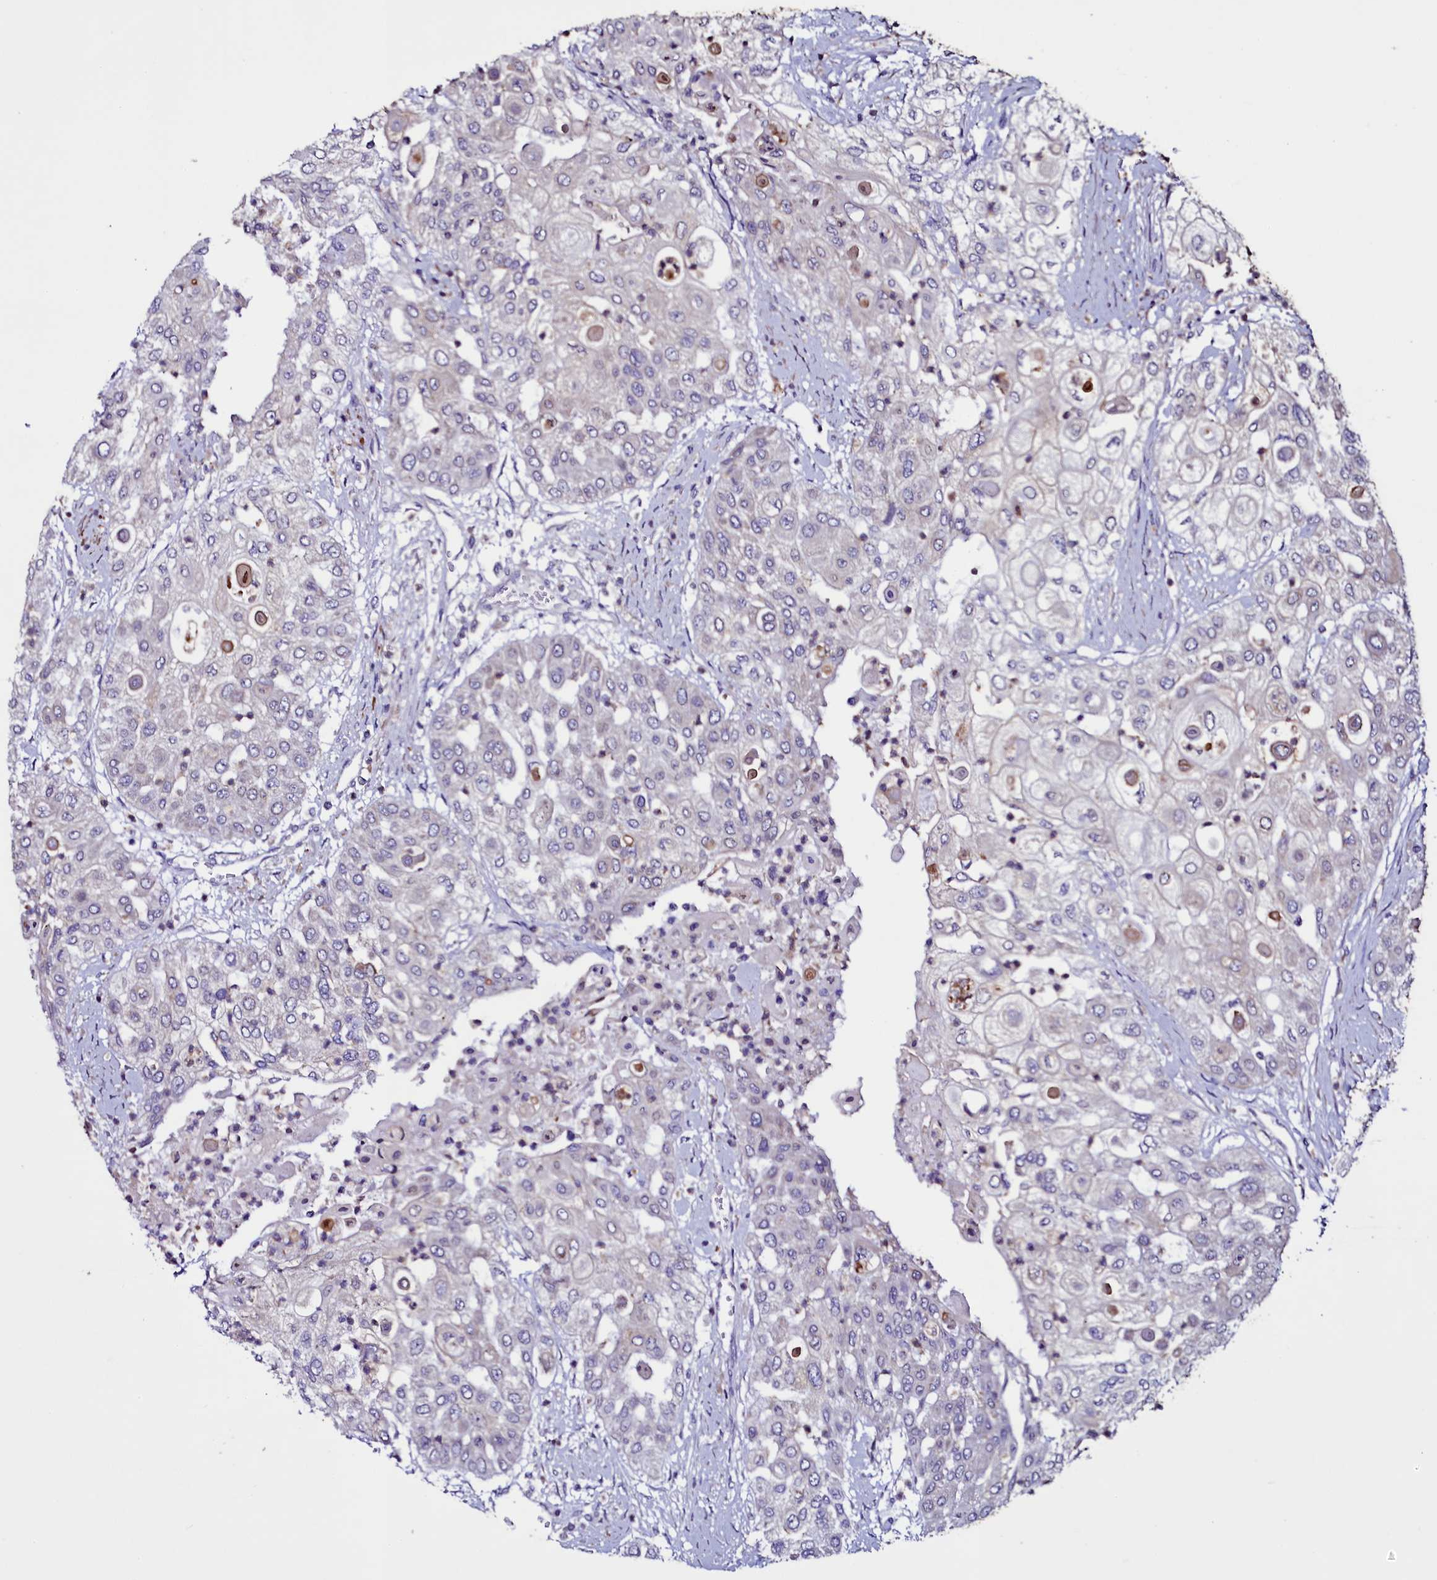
{"staining": {"intensity": "negative", "quantity": "none", "location": "none"}, "tissue": "urothelial cancer", "cell_type": "Tumor cells", "image_type": "cancer", "snomed": [{"axis": "morphology", "description": "Urothelial carcinoma, High grade"}, {"axis": "topography", "description": "Urinary bladder"}], "caption": "There is no significant positivity in tumor cells of urothelial cancer.", "gene": "SELENOT", "patient": {"sex": "female", "age": 79}}